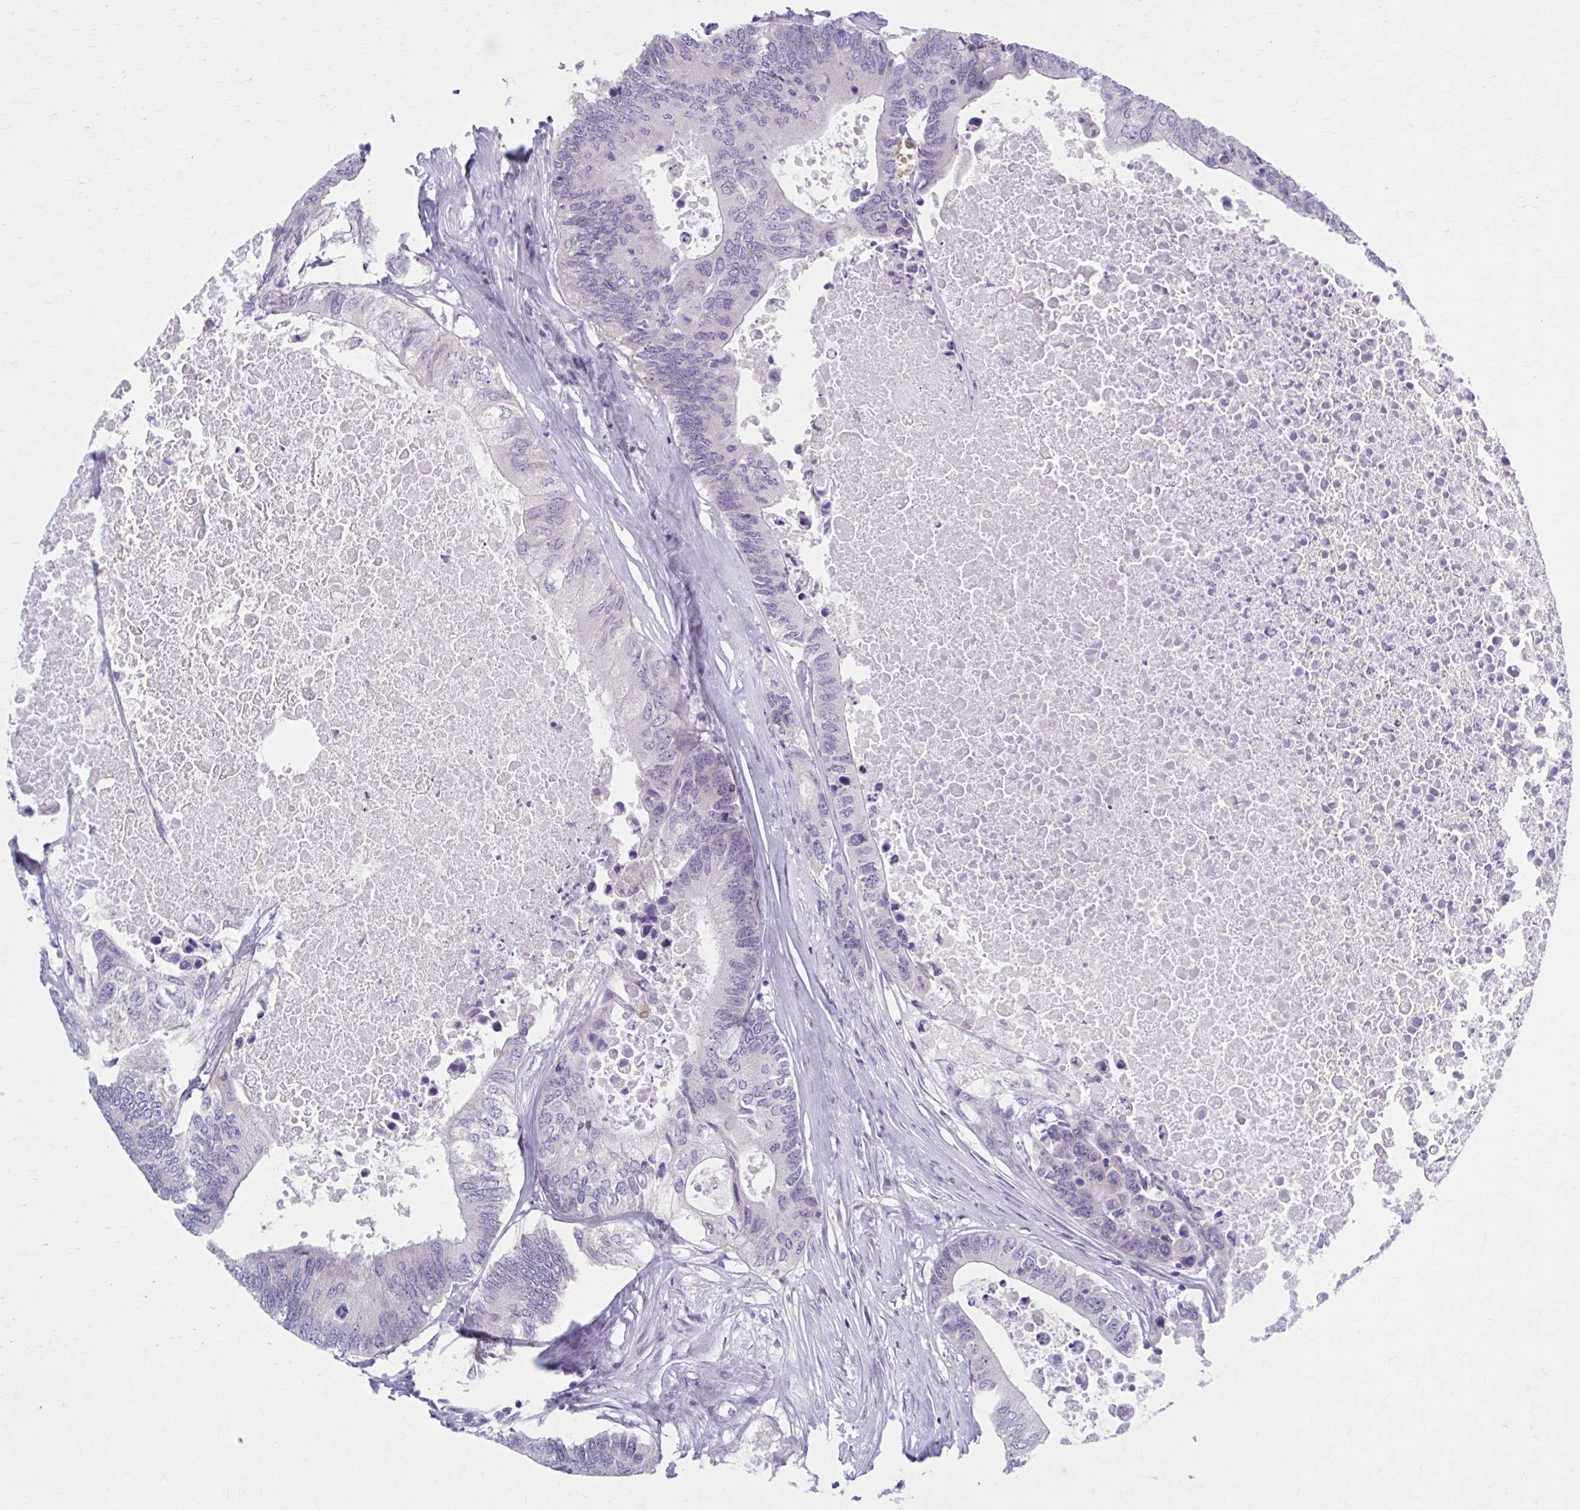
{"staining": {"intensity": "negative", "quantity": "none", "location": "none"}, "tissue": "colorectal cancer", "cell_type": "Tumor cells", "image_type": "cancer", "snomed": [{"axis": "morphology", "description": "Adenocarcinoma, NOS"}, {"axis": "topography", "description": "Colon"}], "caption": "Tumor cells are negative for brown protein staining in adenocarcinoma (colorectal).", "gene": "CCDC105", "patient": {"sex": "male", "age": 71}}